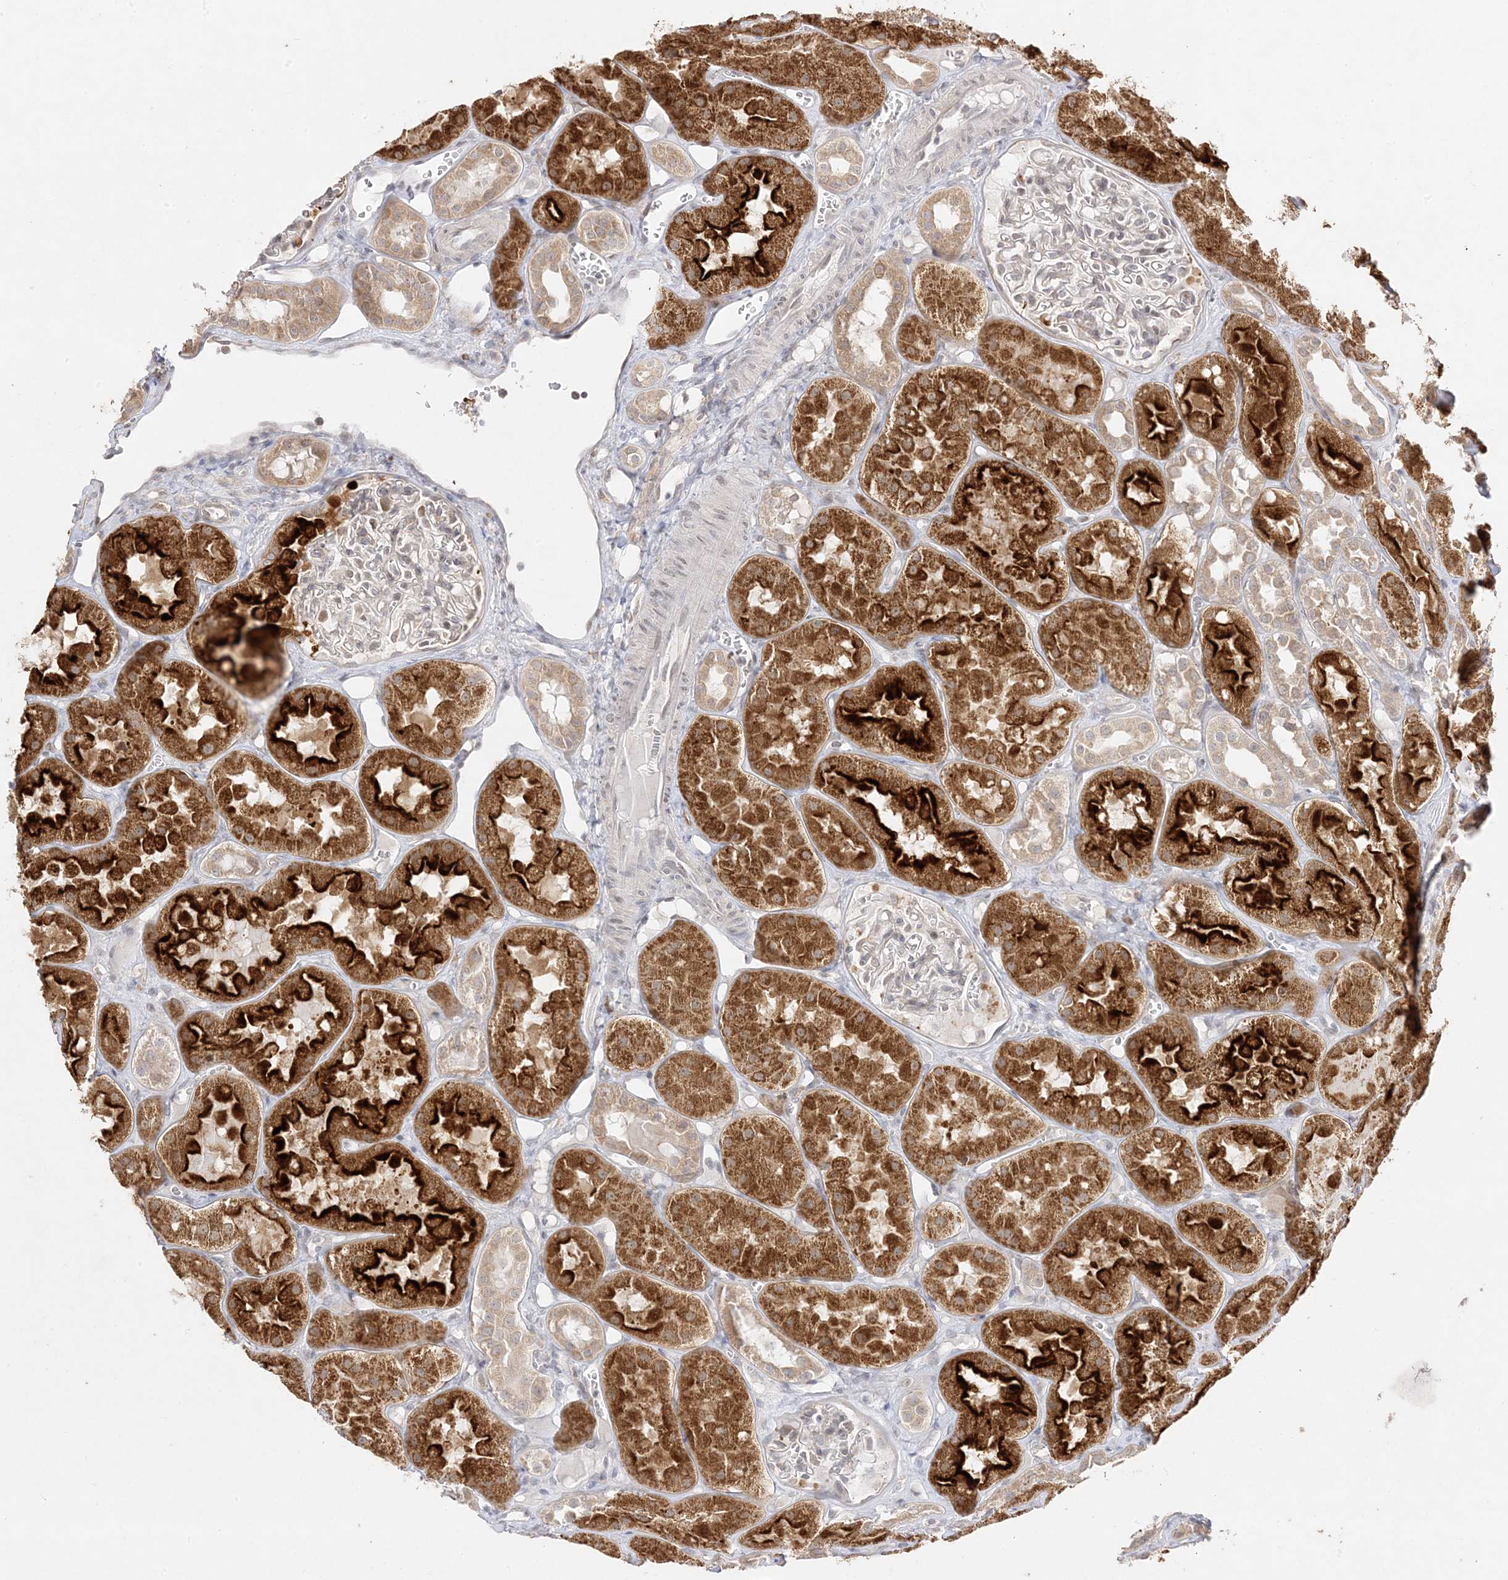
{"staining": {"intensity": "negative", "quantity": "none", "location": "none"}, "tissue": "kidney", "cell_type": "Cells in glomeruli", "image_type": "normal", "snomed": [{"axis": "morphology", "description": "Normal tissue, NOS"}, {"axis": "topography", "description": "Kidney"}], "caption": "High power microscopy image of an immunohistochemistry photomicrograph of benign kidney, revealing no significant positivity in cells in glomeruli. The staining was performed using DAB to visualize the protein expression in brown, while the nuclei were stained in blue with hematoxylin (Magnification: 20x).", "gene": "C2CD2", "patient": {"sex": "male", "age": 16}}